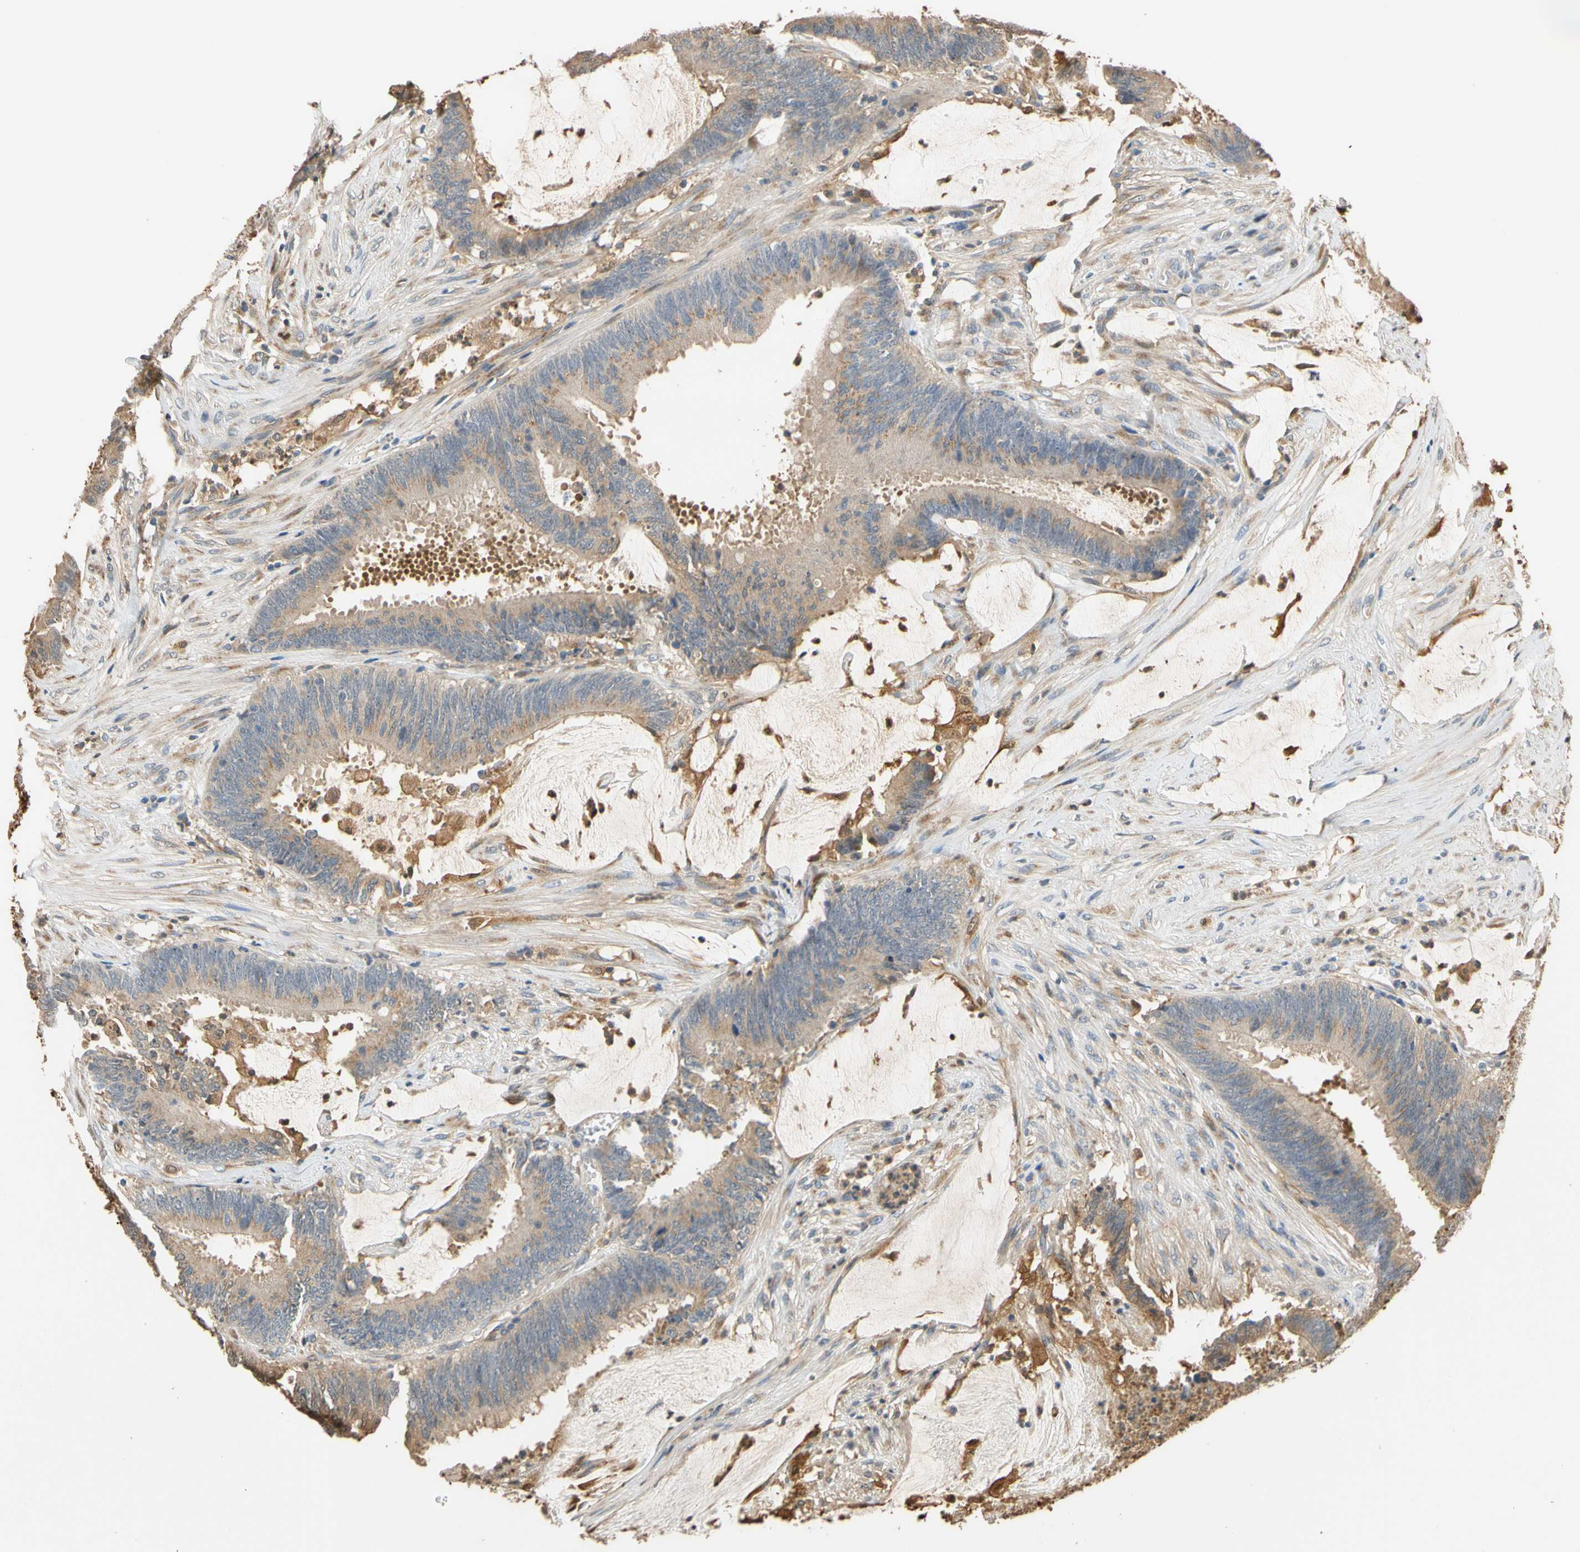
{"staining": {"intensity": "weak", "quantity": ">75%", "location": "cytoplasmic/membranous"}, "tissue": "colorectal cancer", "cell_type": "Tumor cells", "image_type": "cancer", "snomed": [{"axis": "morphology", "description": "Adenocarcinoma, NOS"}, {"axis": "topography", "description": "Rectum"}], "caption": "Tumor cells reveal low levels of weak cytoplasmic/membranous staining in approximately >75% of cells in colorectal cancer.", "gene": "GPSM2", "patient": {"sex": "female", "age": 66}}